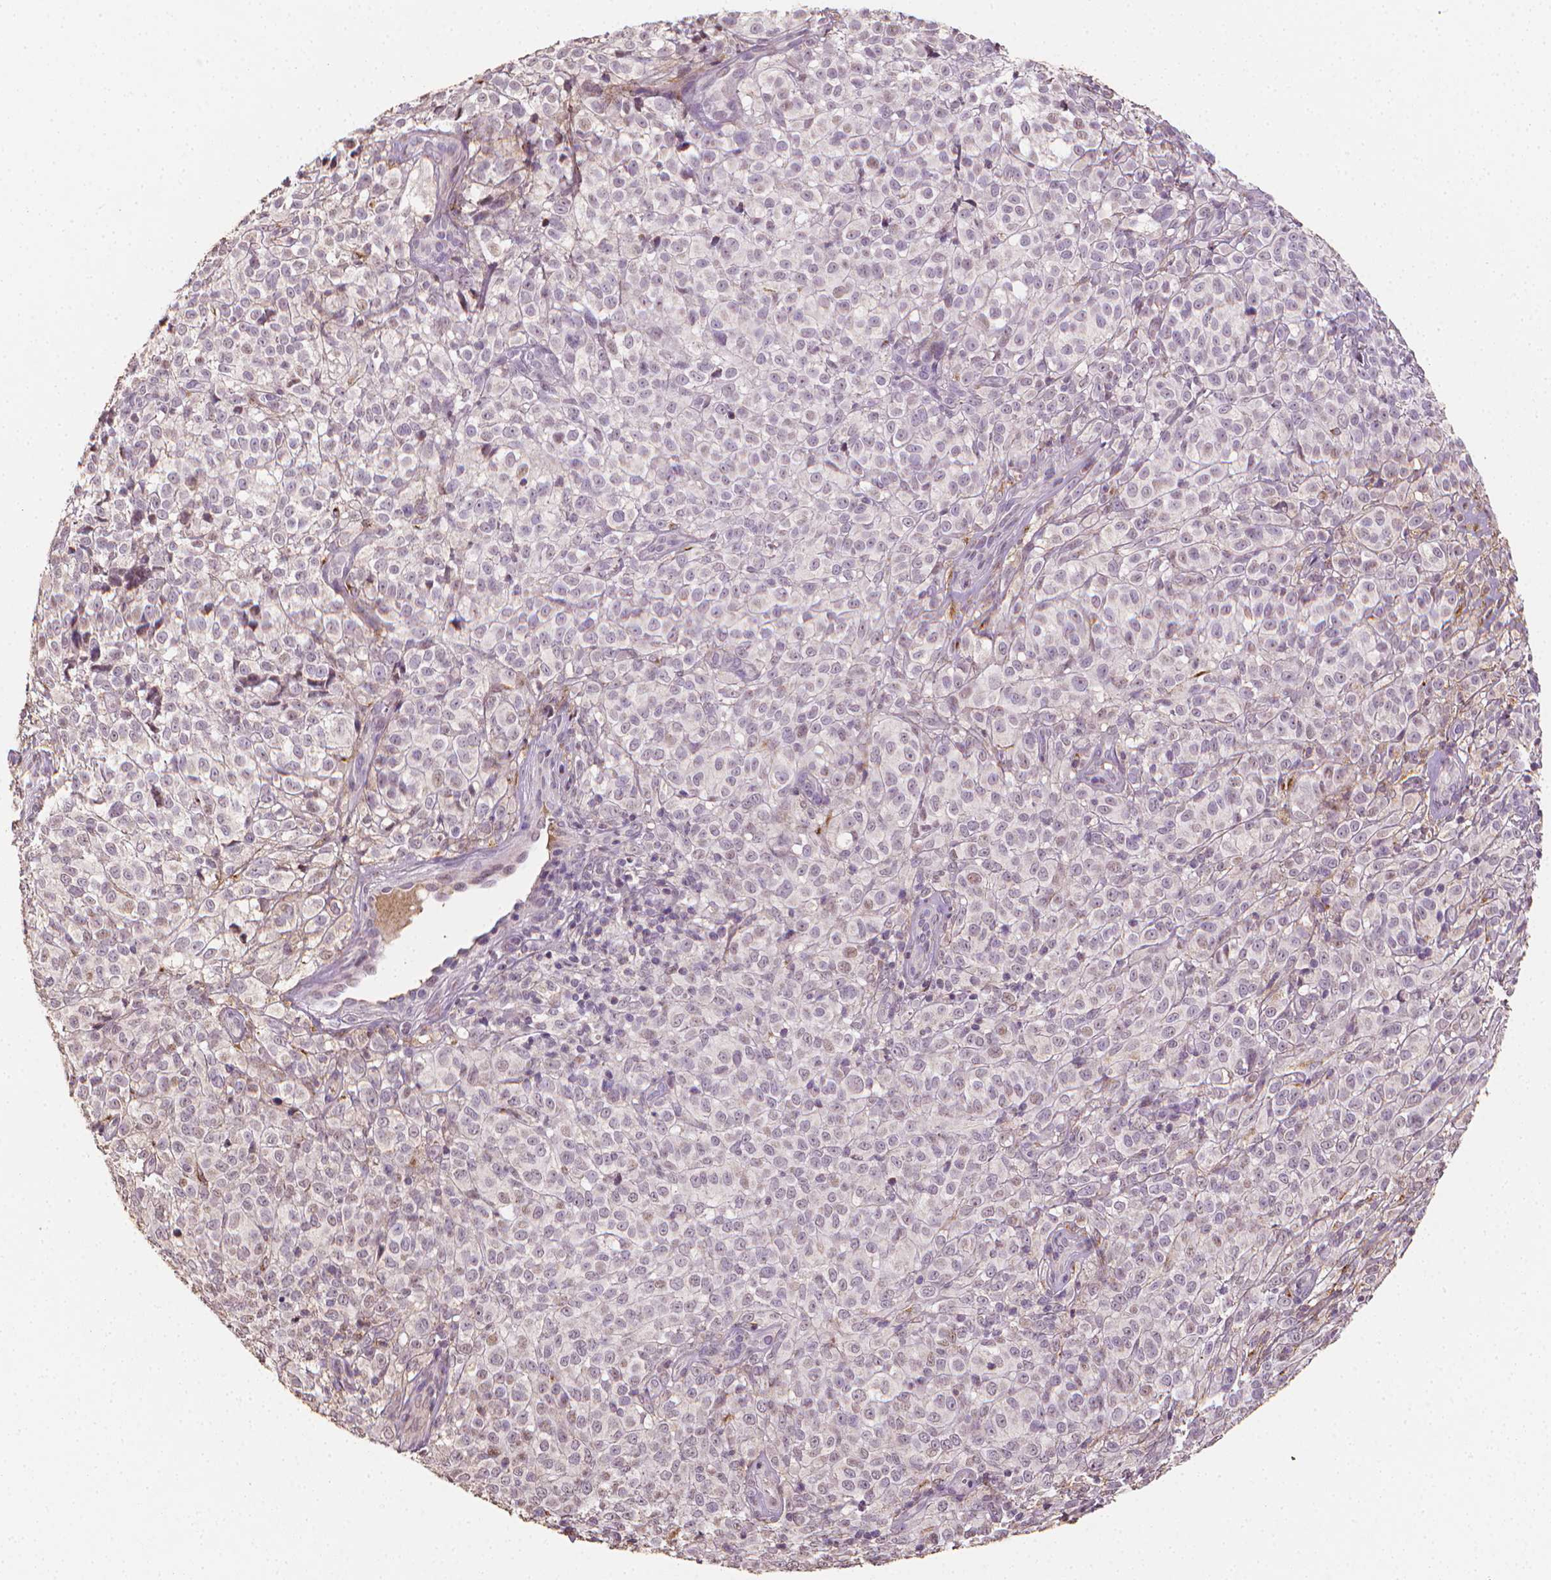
{"staining": {"intensity": "negative", "quantity": "none", "location": "none"}, "tissue": "melanoma", "cell_type": "Tumor cells", "image_type": "cancer", "snomed": [{"axis": "morphology", "description": "Malignant melanoma, NOS"}, {"axis": "topography", "description": "Skin"}], "caption": "IHC histopathology image of neoplastic tissue: malignant melanoma stained with DAB (3,3'-diaminobenzidine) reveals no significant protein expression in tumor cells.", "gene": "DCN", "patient": {"sex": "male", "age": 85}}